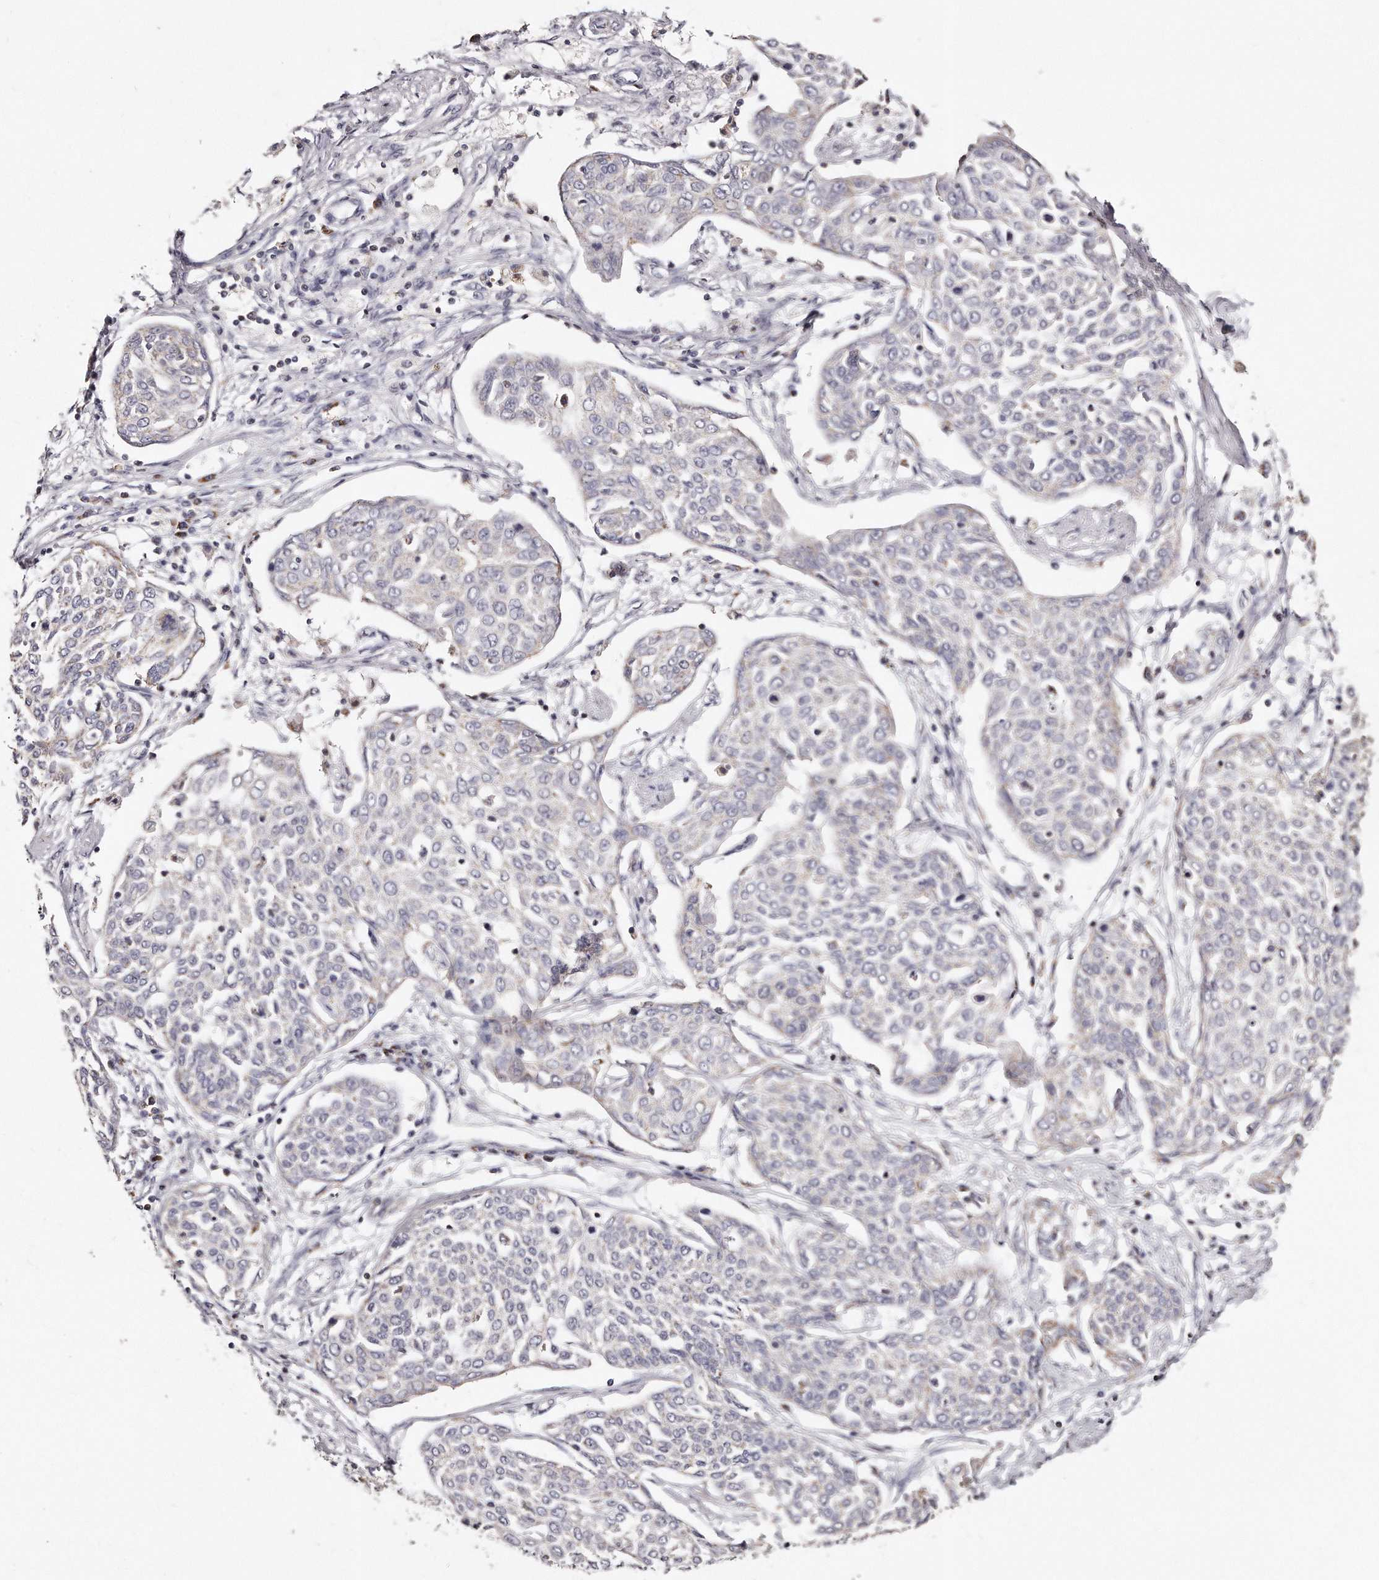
{"staining": {"intensity": "negative", "quantity": "none", "location": "none"}, "tissue": "cervical cancer", "cell_type": "Tumor cells", "image_type": "cancer", "snomed": [{"axis": "morphology", "description": "Squamous cell carcinoma, NOS"}, {"axis": "topography", "description": "Cervix"}], "caption": "This is an immunohistochemistry (IHC) photomicrograph of human cervical squamous cell carcinoma. There is no positivity in tumor cells.", "gene": "RTKN", "patient": {"sex": "female", "age": 34}}